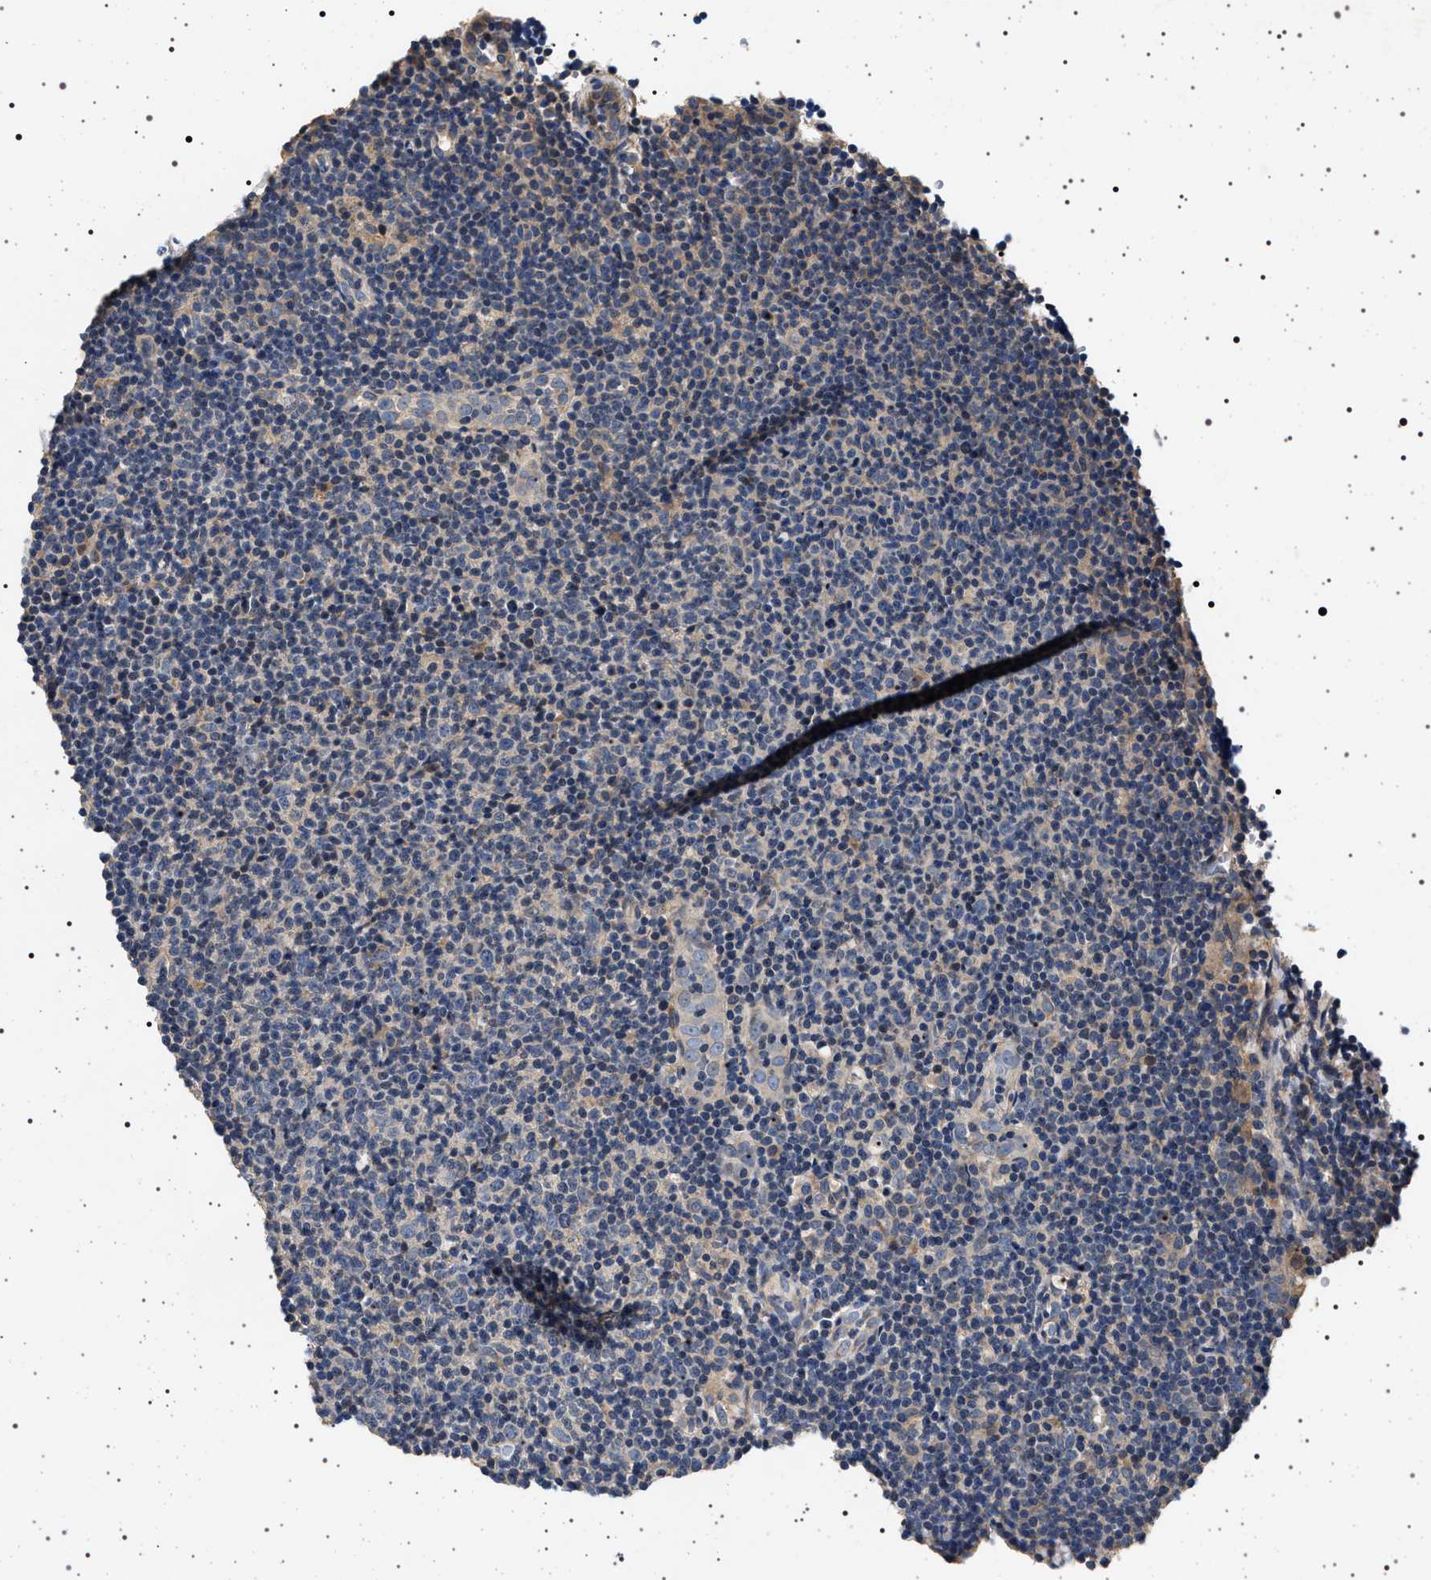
{"staining": {"intensity": "negative", "quantity": "none", "location": "none"}, "tissue": "lymphoma", "cell_type": "Tumor cells", "image_type": "cancer", "snomed": [{"axis": "morphology", "description": "Malignant lymphoma, non-Hodgkin's type, Low grade"}, {"axis": "topography", "description": "Lymph node"}], "caption": "Histopathology image shows no significant protein expression in tumor cells of lymphoma.", "gene": "DCBLD2", "patient": {"sex": "male", "age": 66}}